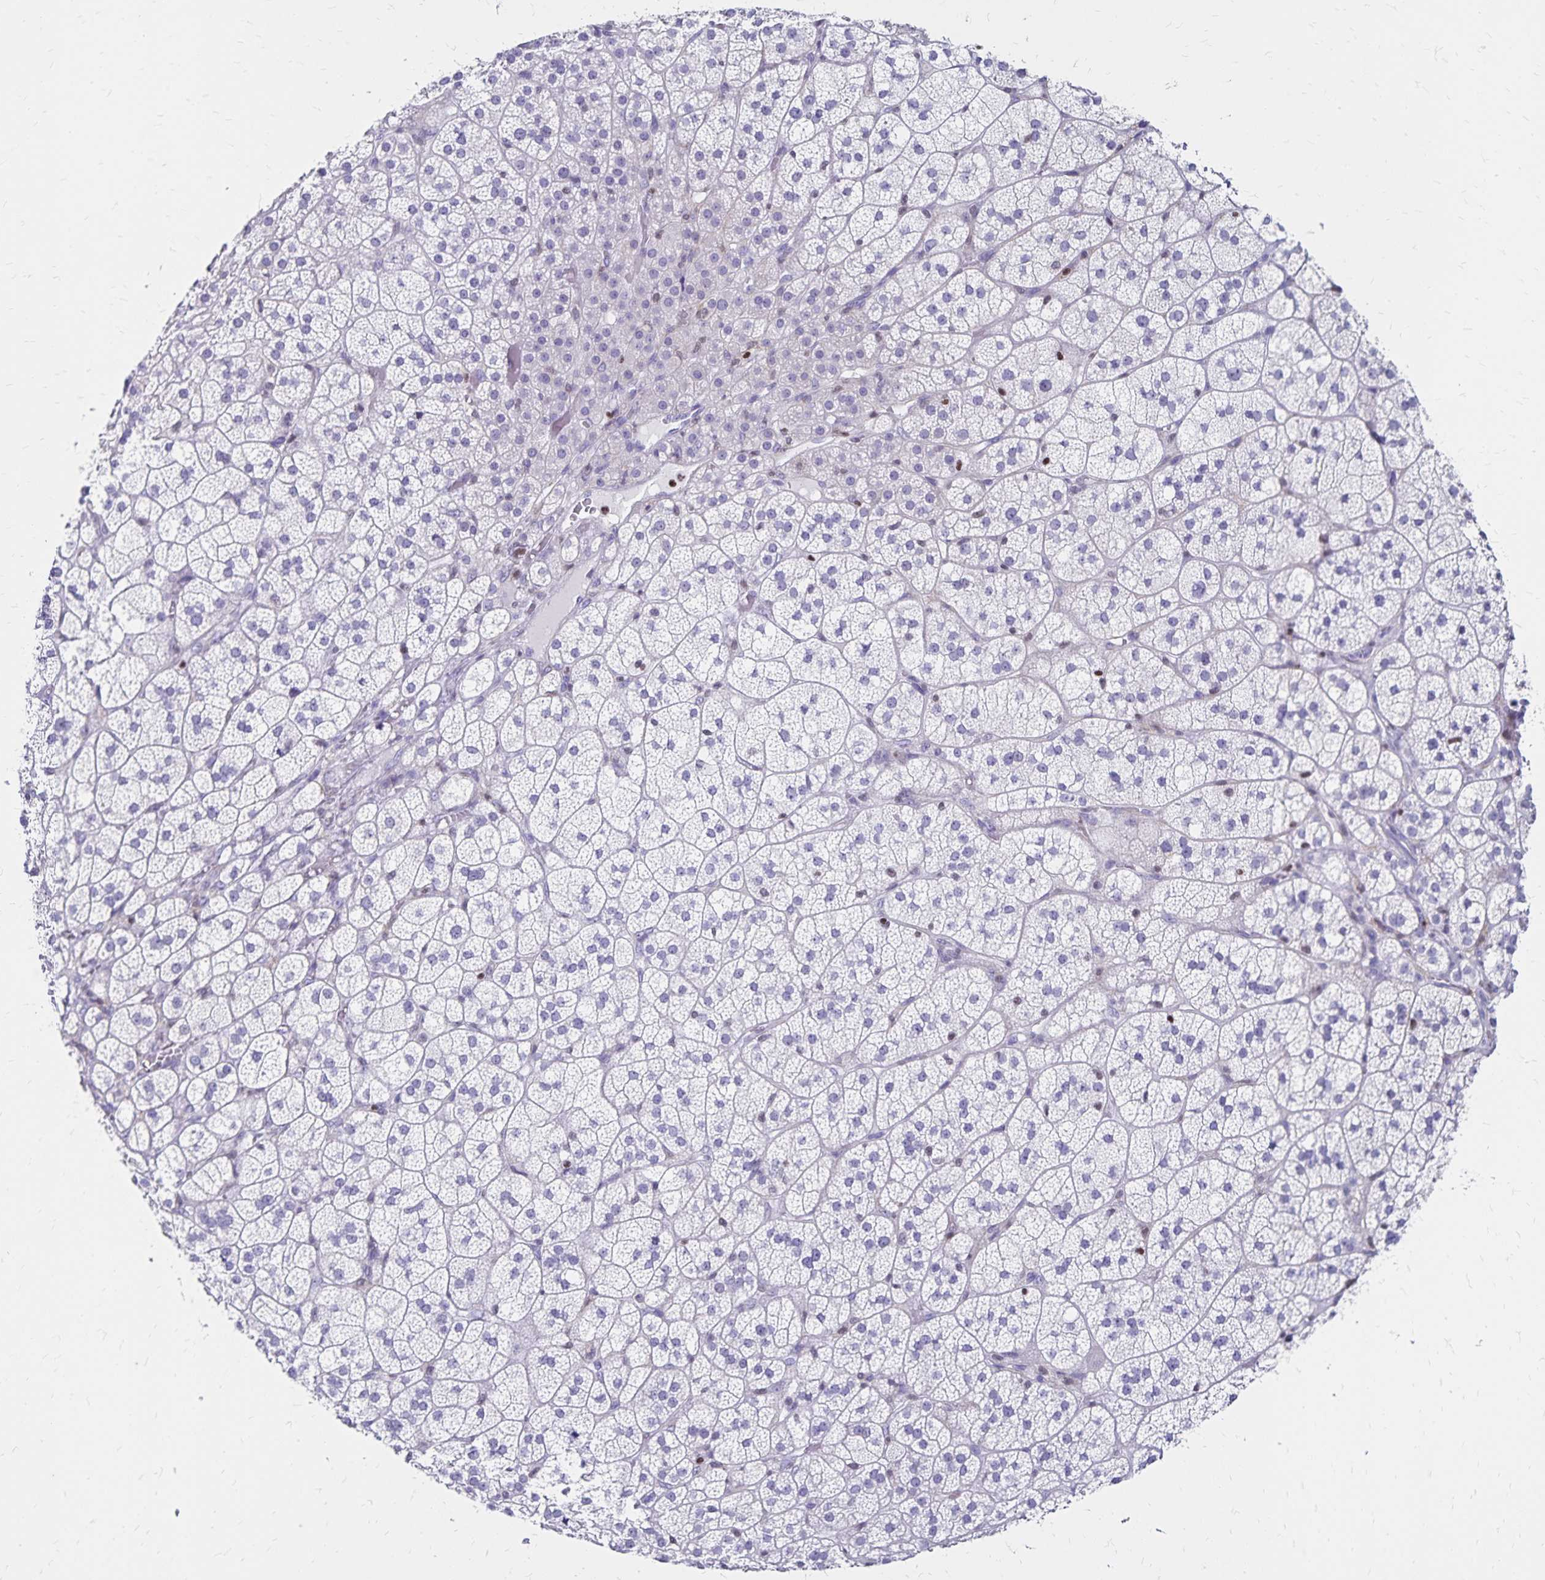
{"staining": {"intensity": "negative", "quantity": "none", "location": "none"}, "tissue": "adrenal gland", "cell_type": "Glandular cells", "image_type": "normal", "snomed": [{"axis": "morphology", "description": "Normal tissue, NOS"}, {"axis": "topography", "description": "Adrenal gland"}], "caption": "DAB (3,3'-diaminobenzidine) immunohistochemical staining of benign adrenal gland shows no significant staining in glandular cells. Brightfield microscopy of immunohistochemistry (IHC) stained with DAB (3,3'-diaminobenzidine) (brown) and hematoxylin (blue), captured at high magnification.", "gene": "IKZF1", "patient": {"sex": "female", "age": 60}}